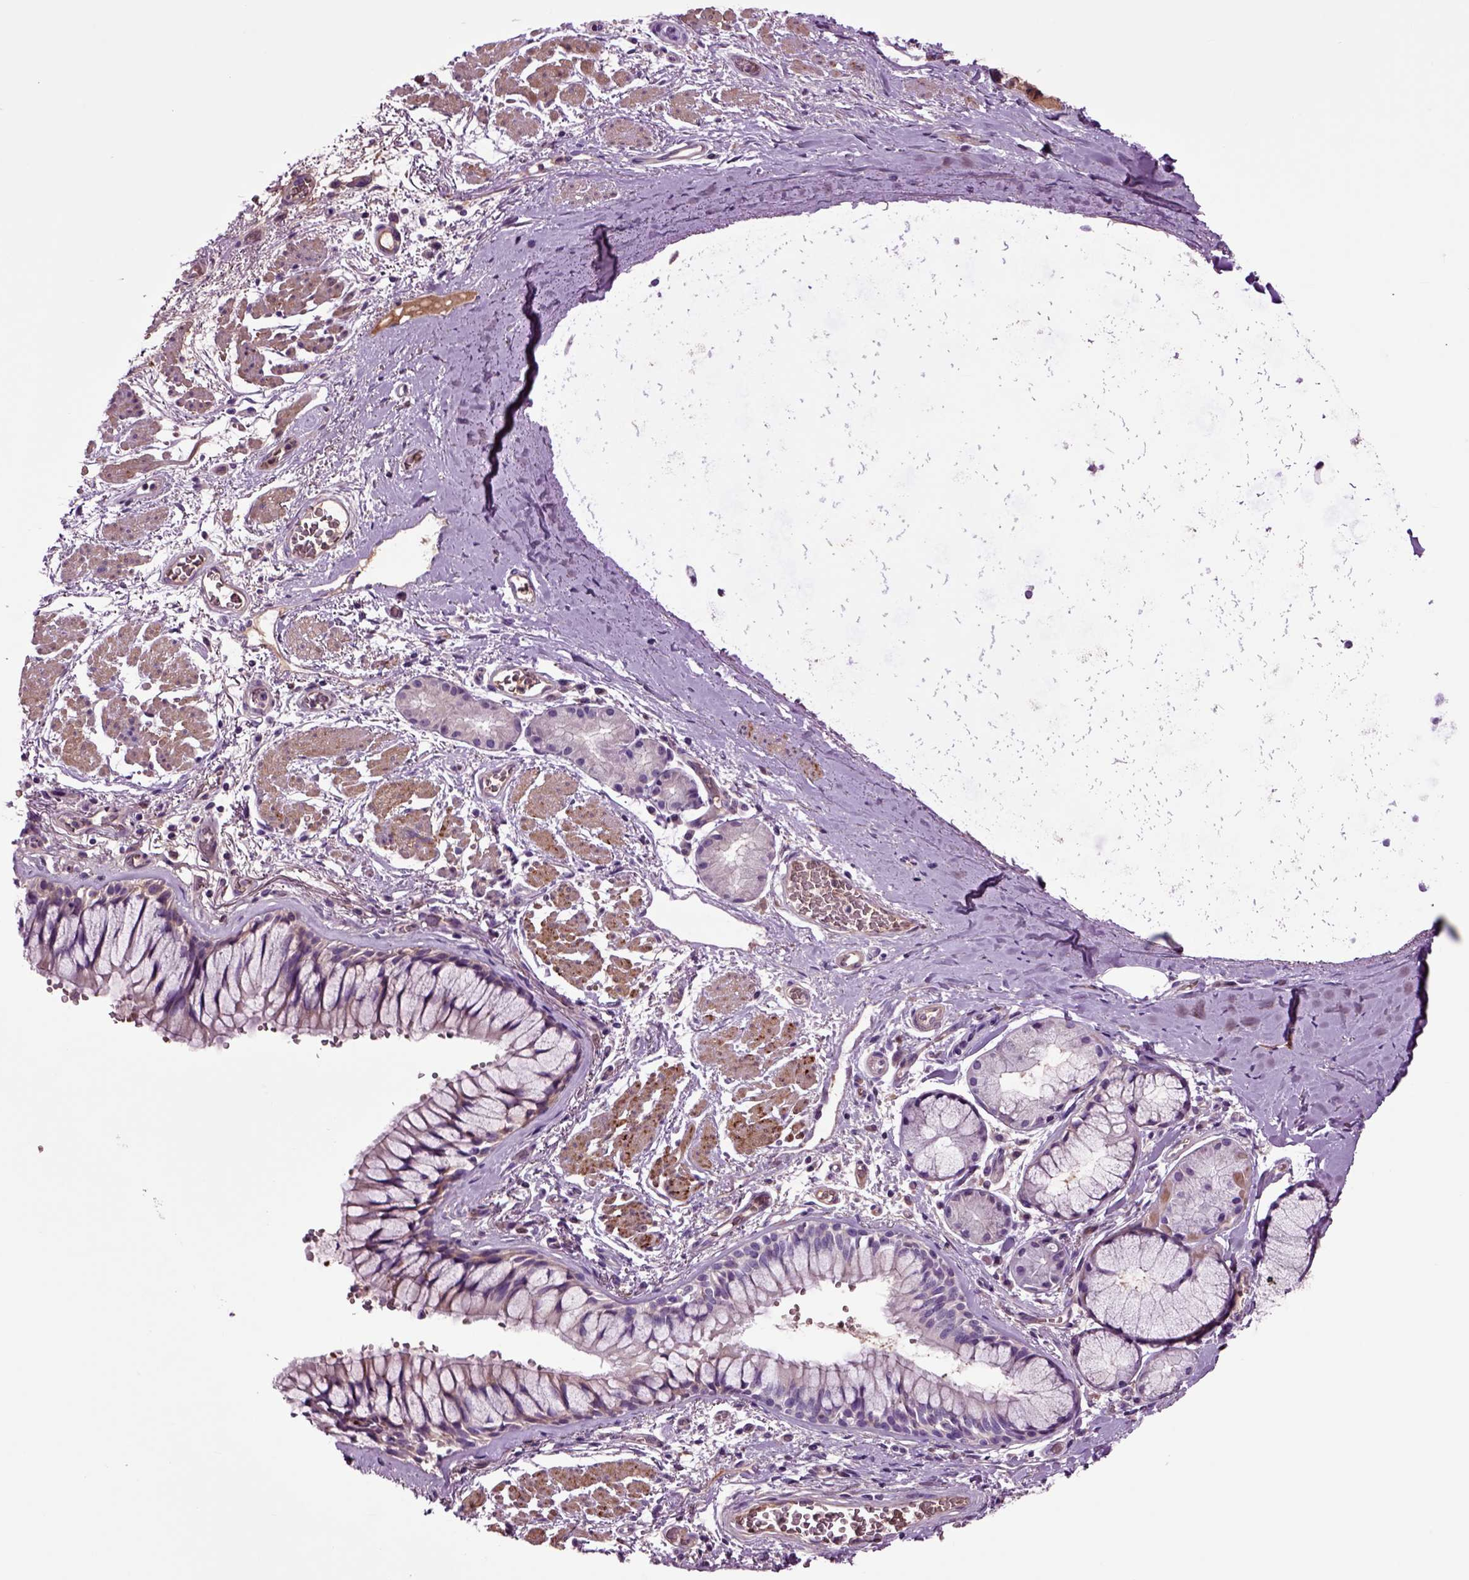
{"staining": {"intensity": "weak", "quantity": "25%-75%", "location": "cytoplasmic/membranous"}, "tissue": "bronchus", "cell_type": "Respiratory epithelial cells", "image_type": "normal", "snomed": [{"axis": "morphology", "description": "Normal tissue, NOS"}, {"axis": "topography", "description": "Bronchus"}, {"axis": "topography", "description": "Lung"}], "caption": "Weak cytoplasmic/membranous staining for a protein is appreciated in about 25%-75% of respiratory epithelial cells of unremarkable bronchus using immunohistochemistry.", "gene": "SPON1", "patient": {"sex": "female", "age": 57}}